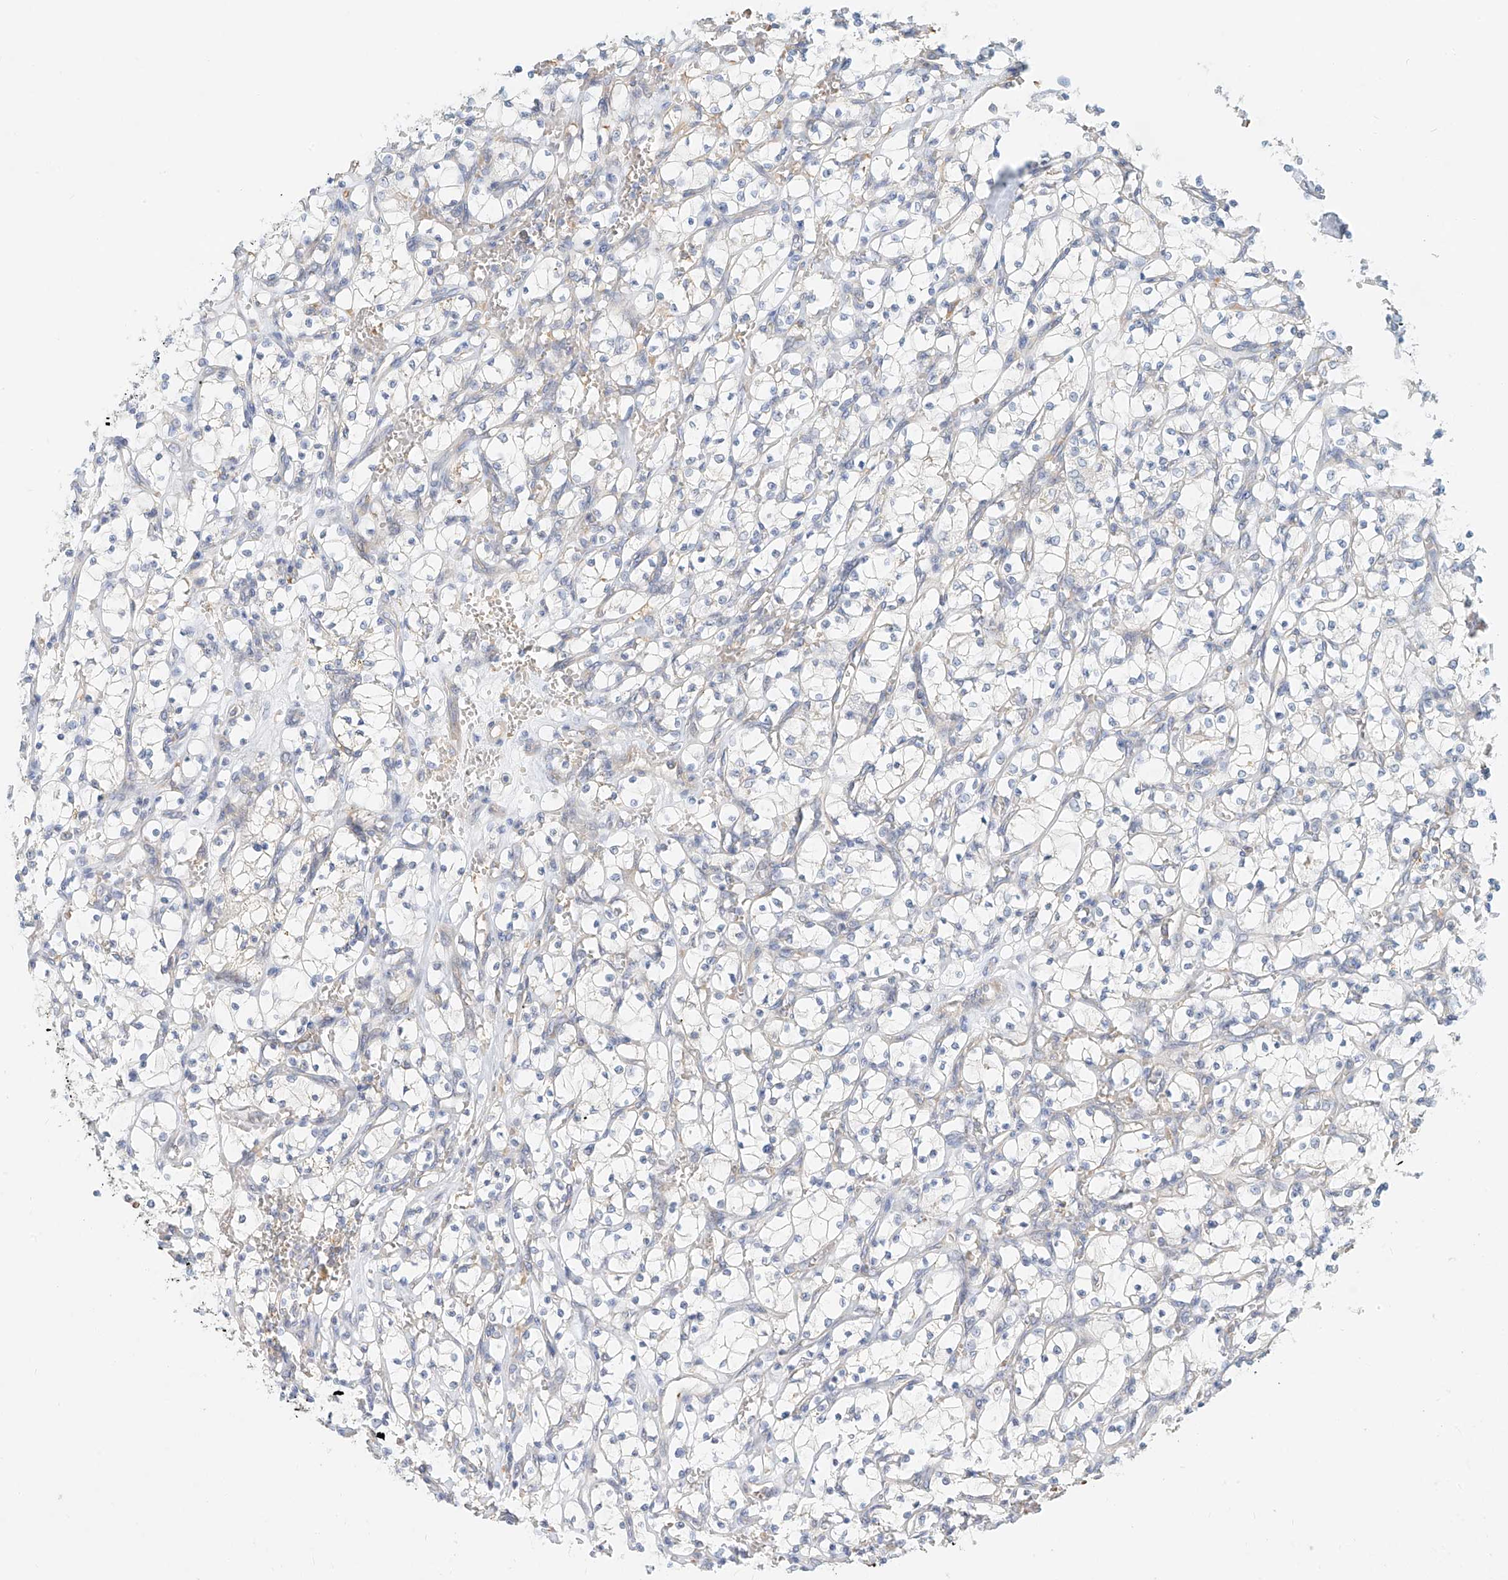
{"staining": {"intensity": "negative", "quantity": "none", "location": "none"}, "tissue": "renal cancer", "cell_type": "Tumor cells", "image_type": "cancer", "snomed": [{"axis": "morphology", "description": "Adenocarcinoma, NOS"}, {"axis": "topography", "description": "Kidney"}], "caption": "This is a image of immunohistochemistry (IHC) staining of renal cancer (adenocarcinoma), which shows no expression in tumor cells.", "gene": "SYTL3", "patient": {"sex": "female", "age": 69}}